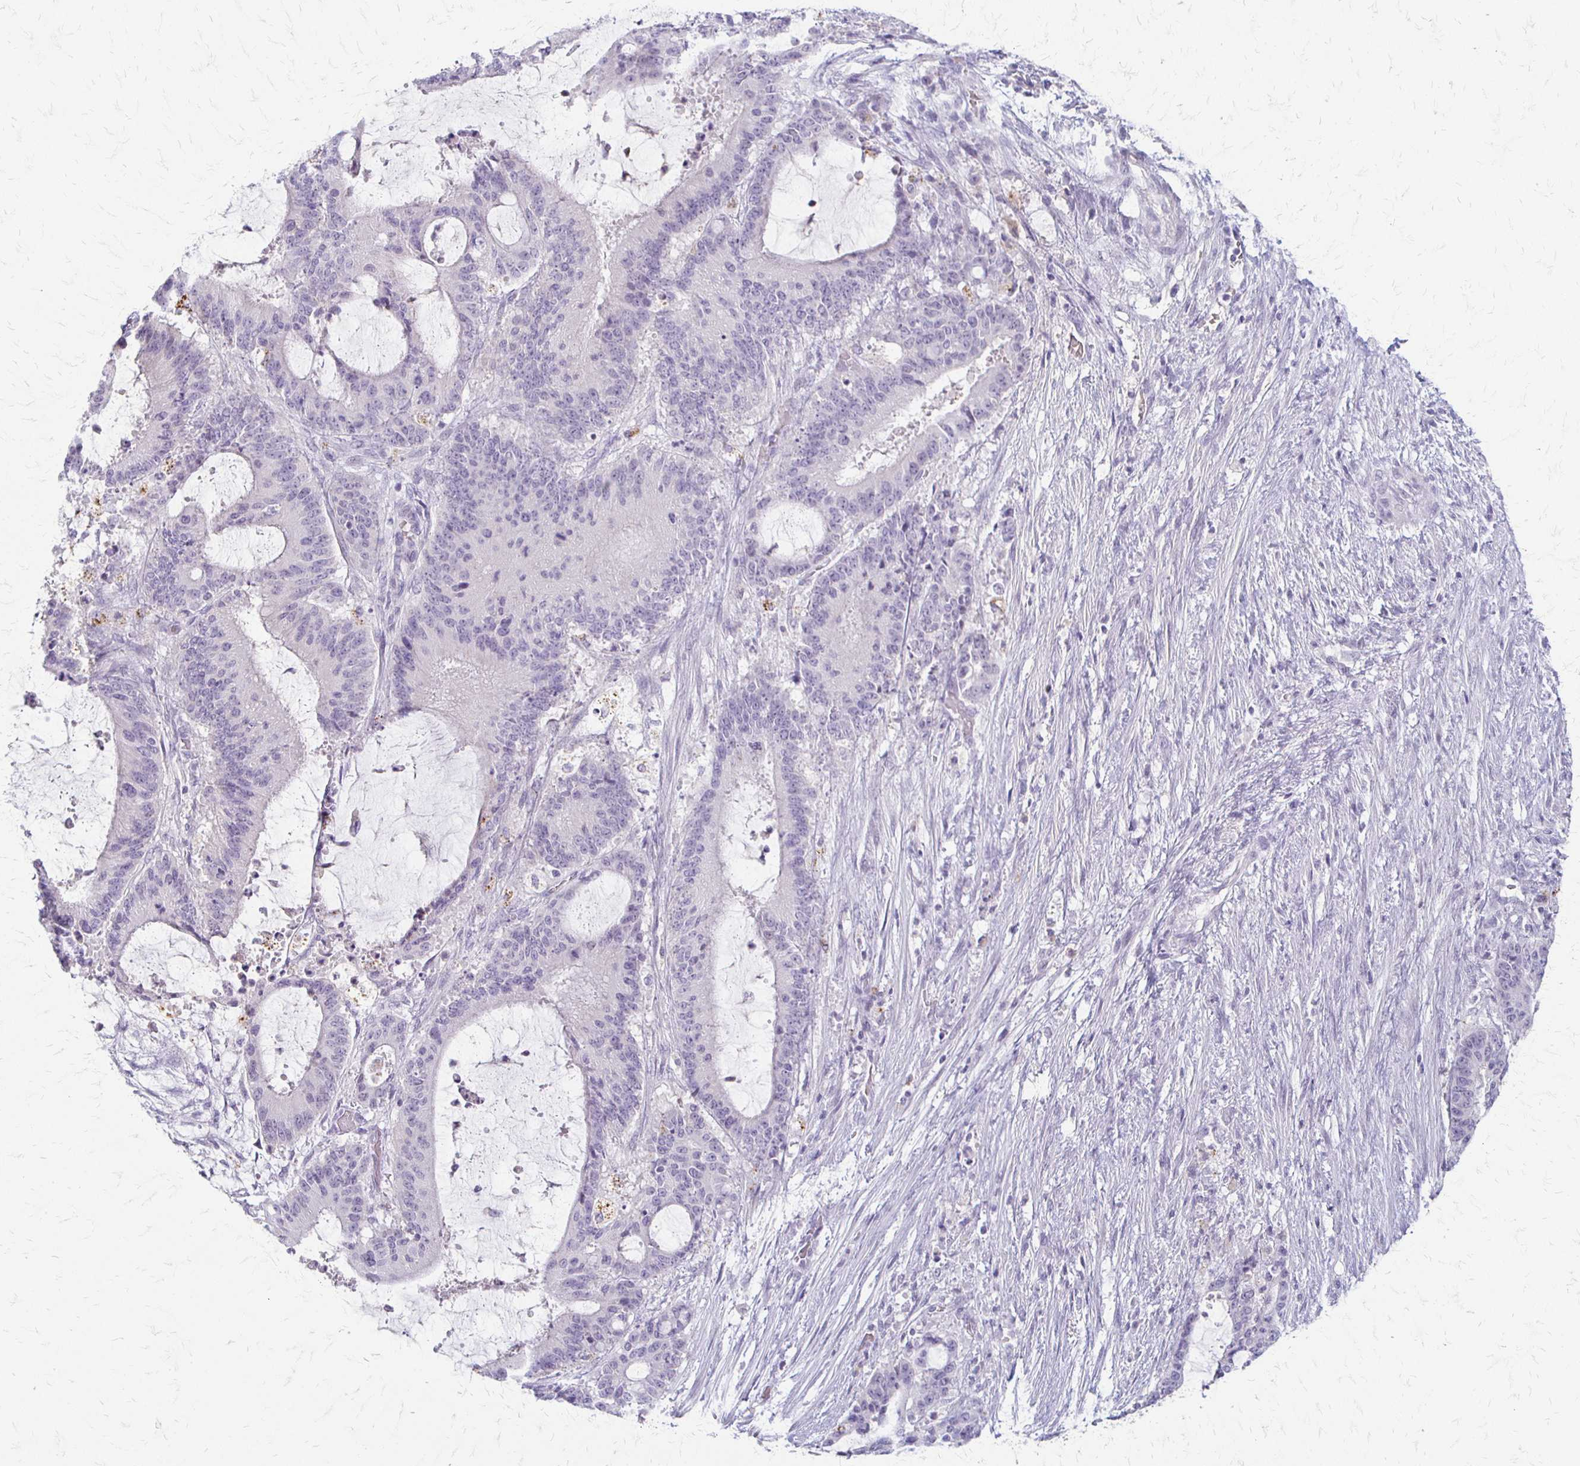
{"staining": {"intensity": "negative", "quantity": "none", "location": "none"}, "tissue": "liver cancer", "cell_type": "Tumor cells", "image_type": "cancer", "snomed": [{"axis": "morphology", "description": "Normal tissue, NOS"}, {"axis": "morphology", "description": "Cholangiocarcinoma"}, {"axis": "topography", "description": "Liver"}, {"axis": "topography", "description": "Peripheral nerve tissue"}], "caption": "The immunohistochemistry (IHC) image has no significant staining in tumor cells of liver cancer (cholangiocarcinoma) tissue.", "gene": "ACP5", "patient": {"sex": "female", "age": 73}}